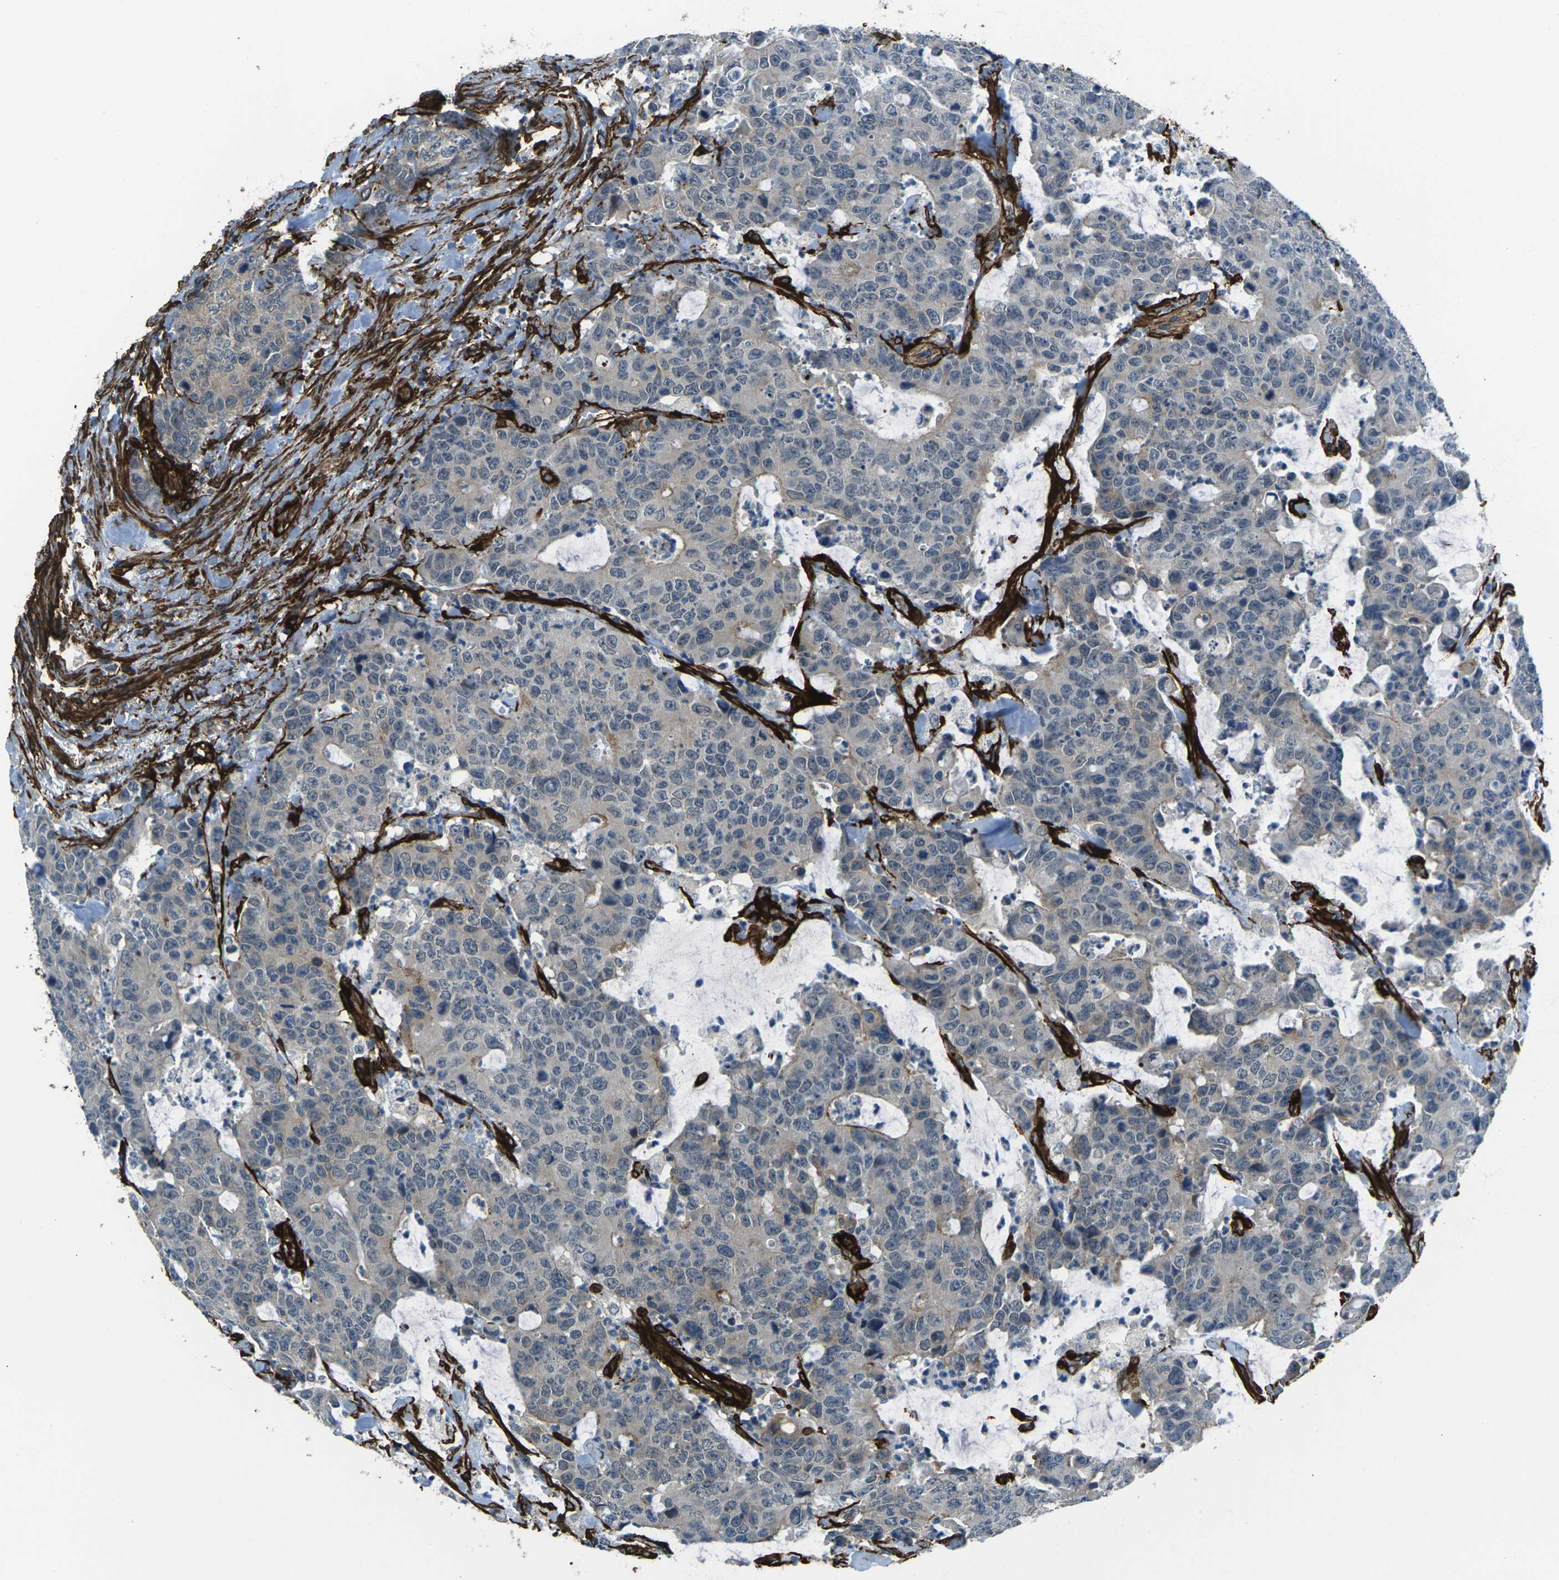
{"staining": {"intensity": "moderate", "quantity": "<25%", "location": "cytoplasmic/membranous"}, "tissue": "colorectal cancer", "cell_type": "Tumor cells", "image_type": "cancer", "snomed": [{"axis": "morphology", "description": "Adenocarcinoma, NOS"}, {"axis": "topography", "description": "Colon"}], "caption": "There is low levels of moderate cytoplasmic/membranous positivity in tumor cells of colorectal cancer, as demonstrated by immunohistochemical staining (brown color).", "gene": "GRAMD1C", "patient": {"sex": "female", "age": 86}}